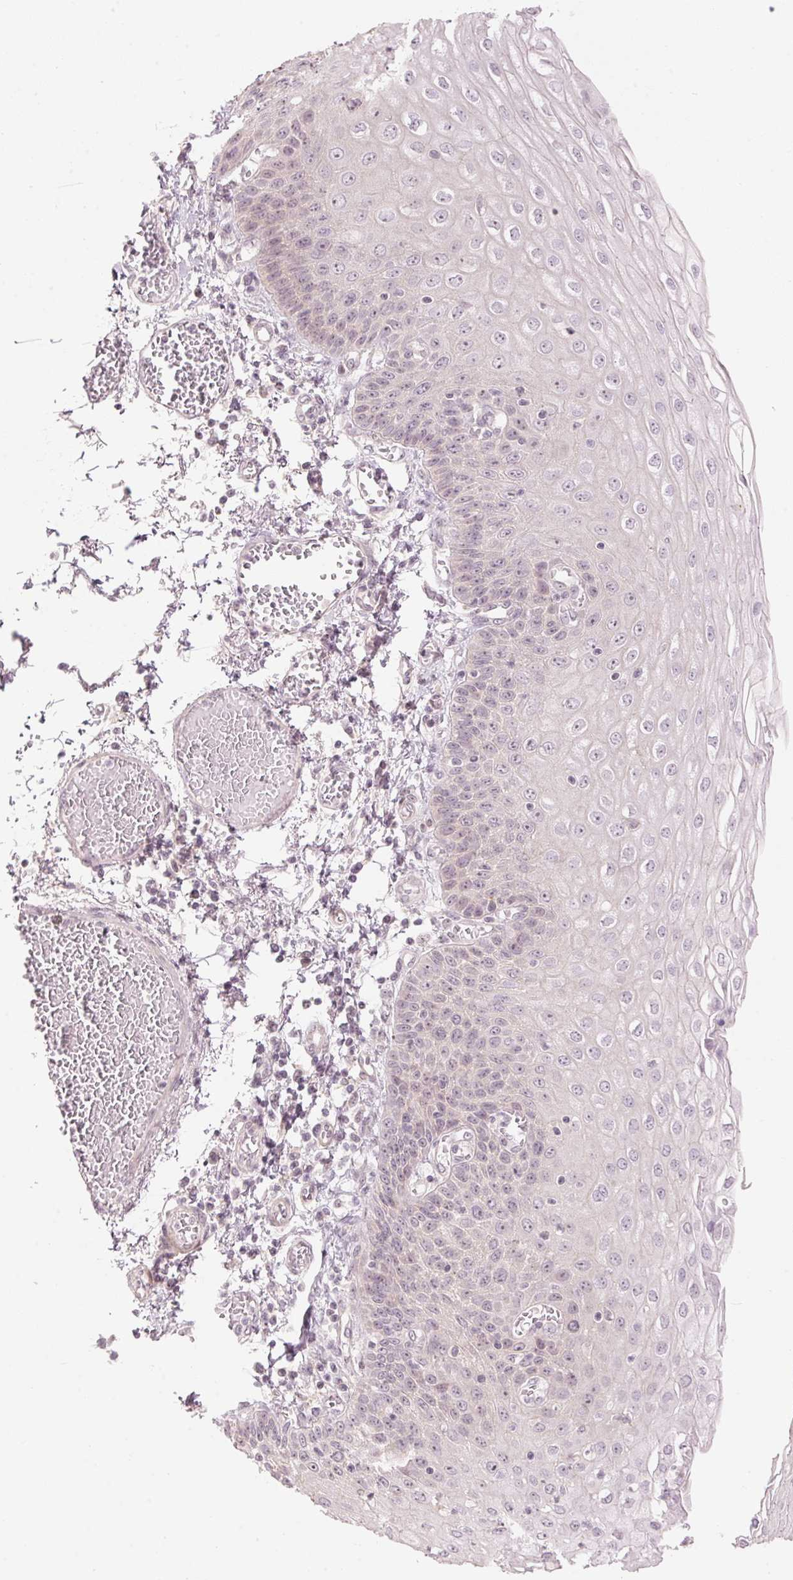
{"staining": {"intensity": "weak", "quantity": "<25%", "location": "cytoplasmic/membranous"}, "tissue": "esophagus", "cell_type": "Squamous epithelial cells", "image_type": "normal", "snomed": [{"axis": "morphology", "description": "Normal tissue, NOS"}, {"axis": "morphology", "description": "Adenocarcinoma, NOS"}, {"axis": "topography", "description": "Esophagus"}], "caption": "A histopathology image of esophagus stained for a protein demonstrates no brown staining in squamous epithelial cells. (DAB (3,3'-diaminobenzidine) IHC with hematoxylin counter stain).", "gene": "TMED6", "patient": {"sex": "male", "age": 81}}